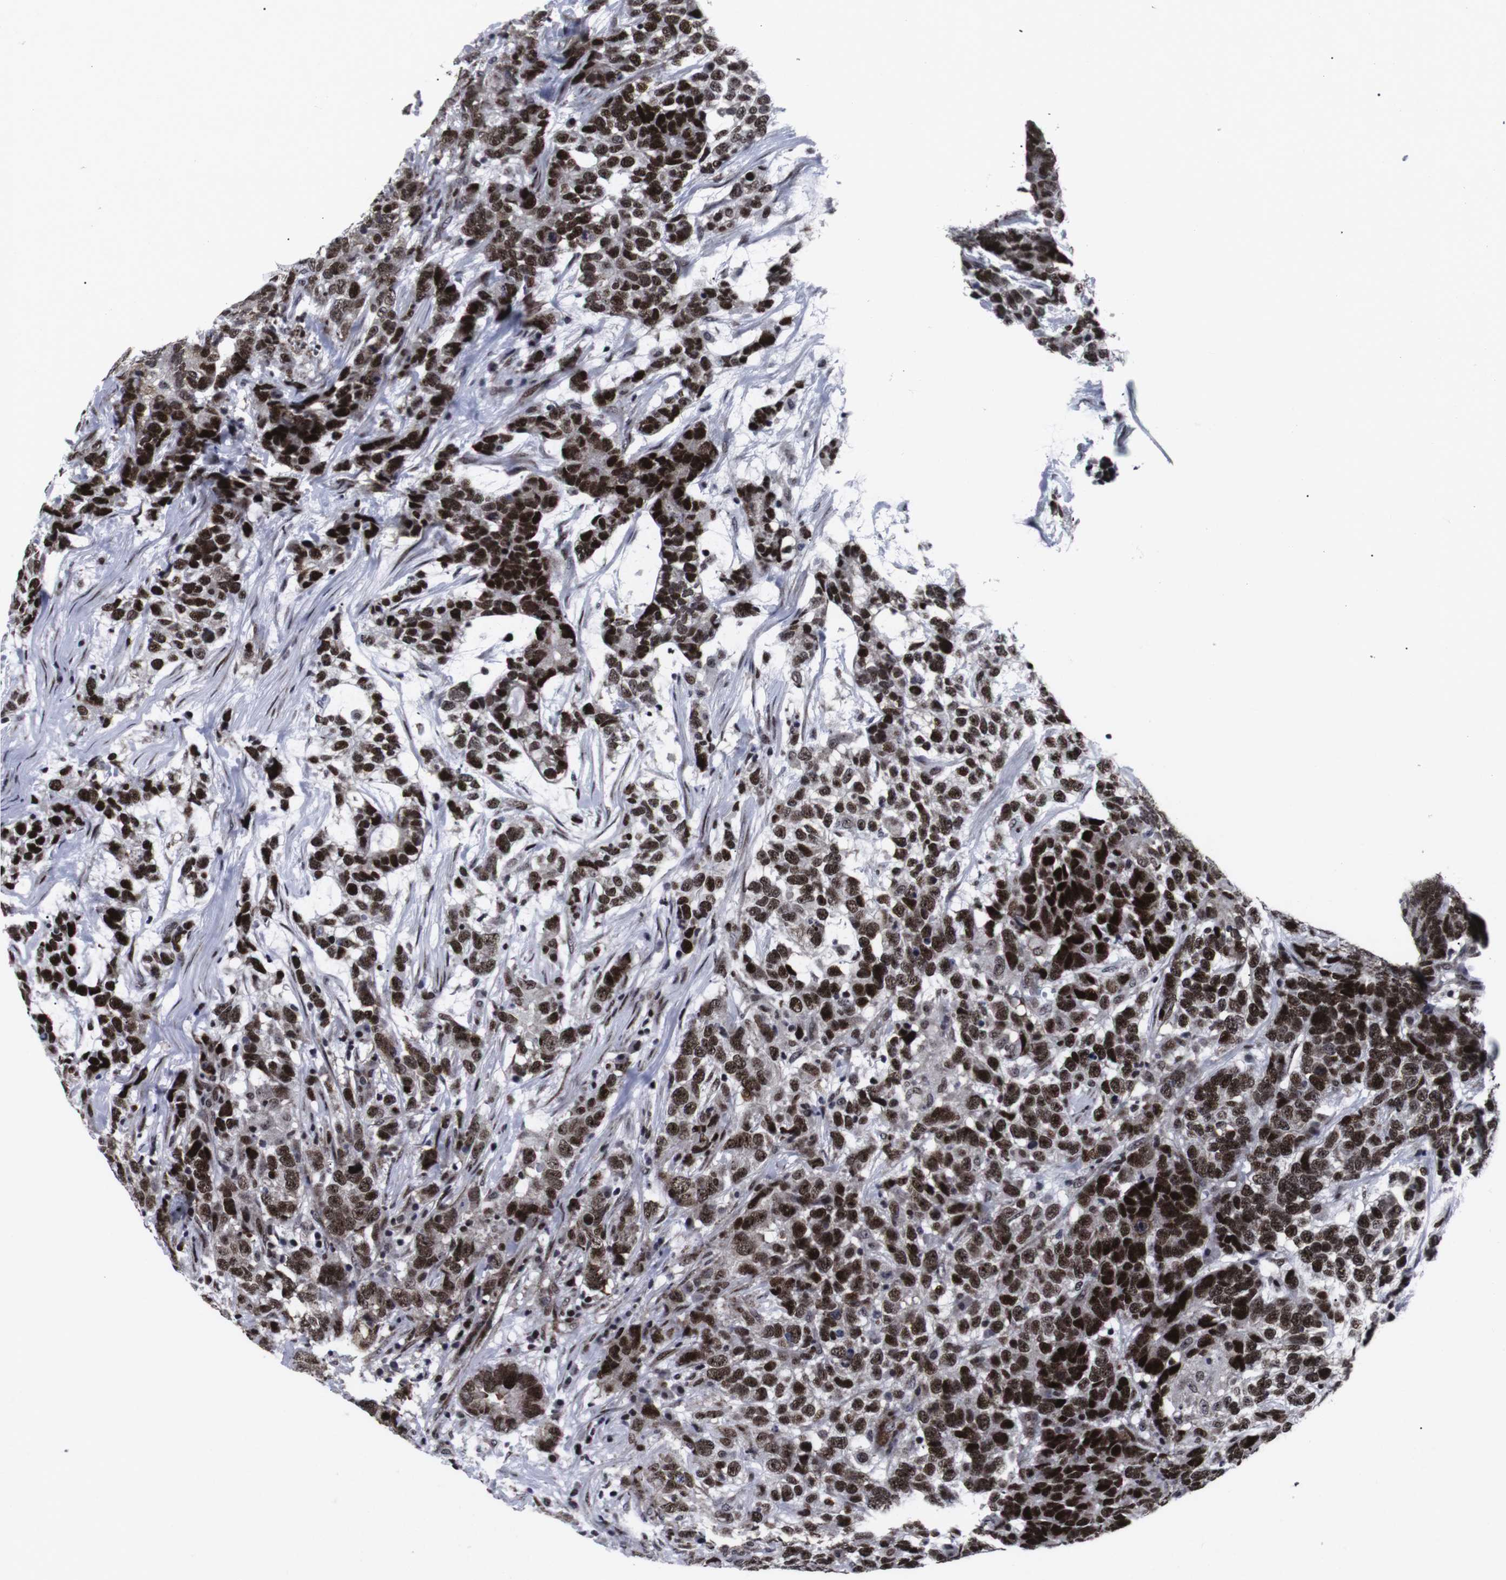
{"staining": {"intensity": "strong", "quantity": ">75%", "location": "nuclear"}, "tissue": "testis cancer", "cell_type": "Tumor cells", "image_type": "cancer", "snomed": [{"axis": "morphology", "description": "Carcinoma, Embryonal, NOS"}, {"axis": "topography", "description": "Testis"}], "caption": "IHC of human testis embryonal carcinoma reveals high levels of strong nuclear positivity in about >75% of tumor cells. (IHC, brightfield microscopy, high magnification).", "gene": "MLH1", "patient": {"sex": "male", "age": 26}}